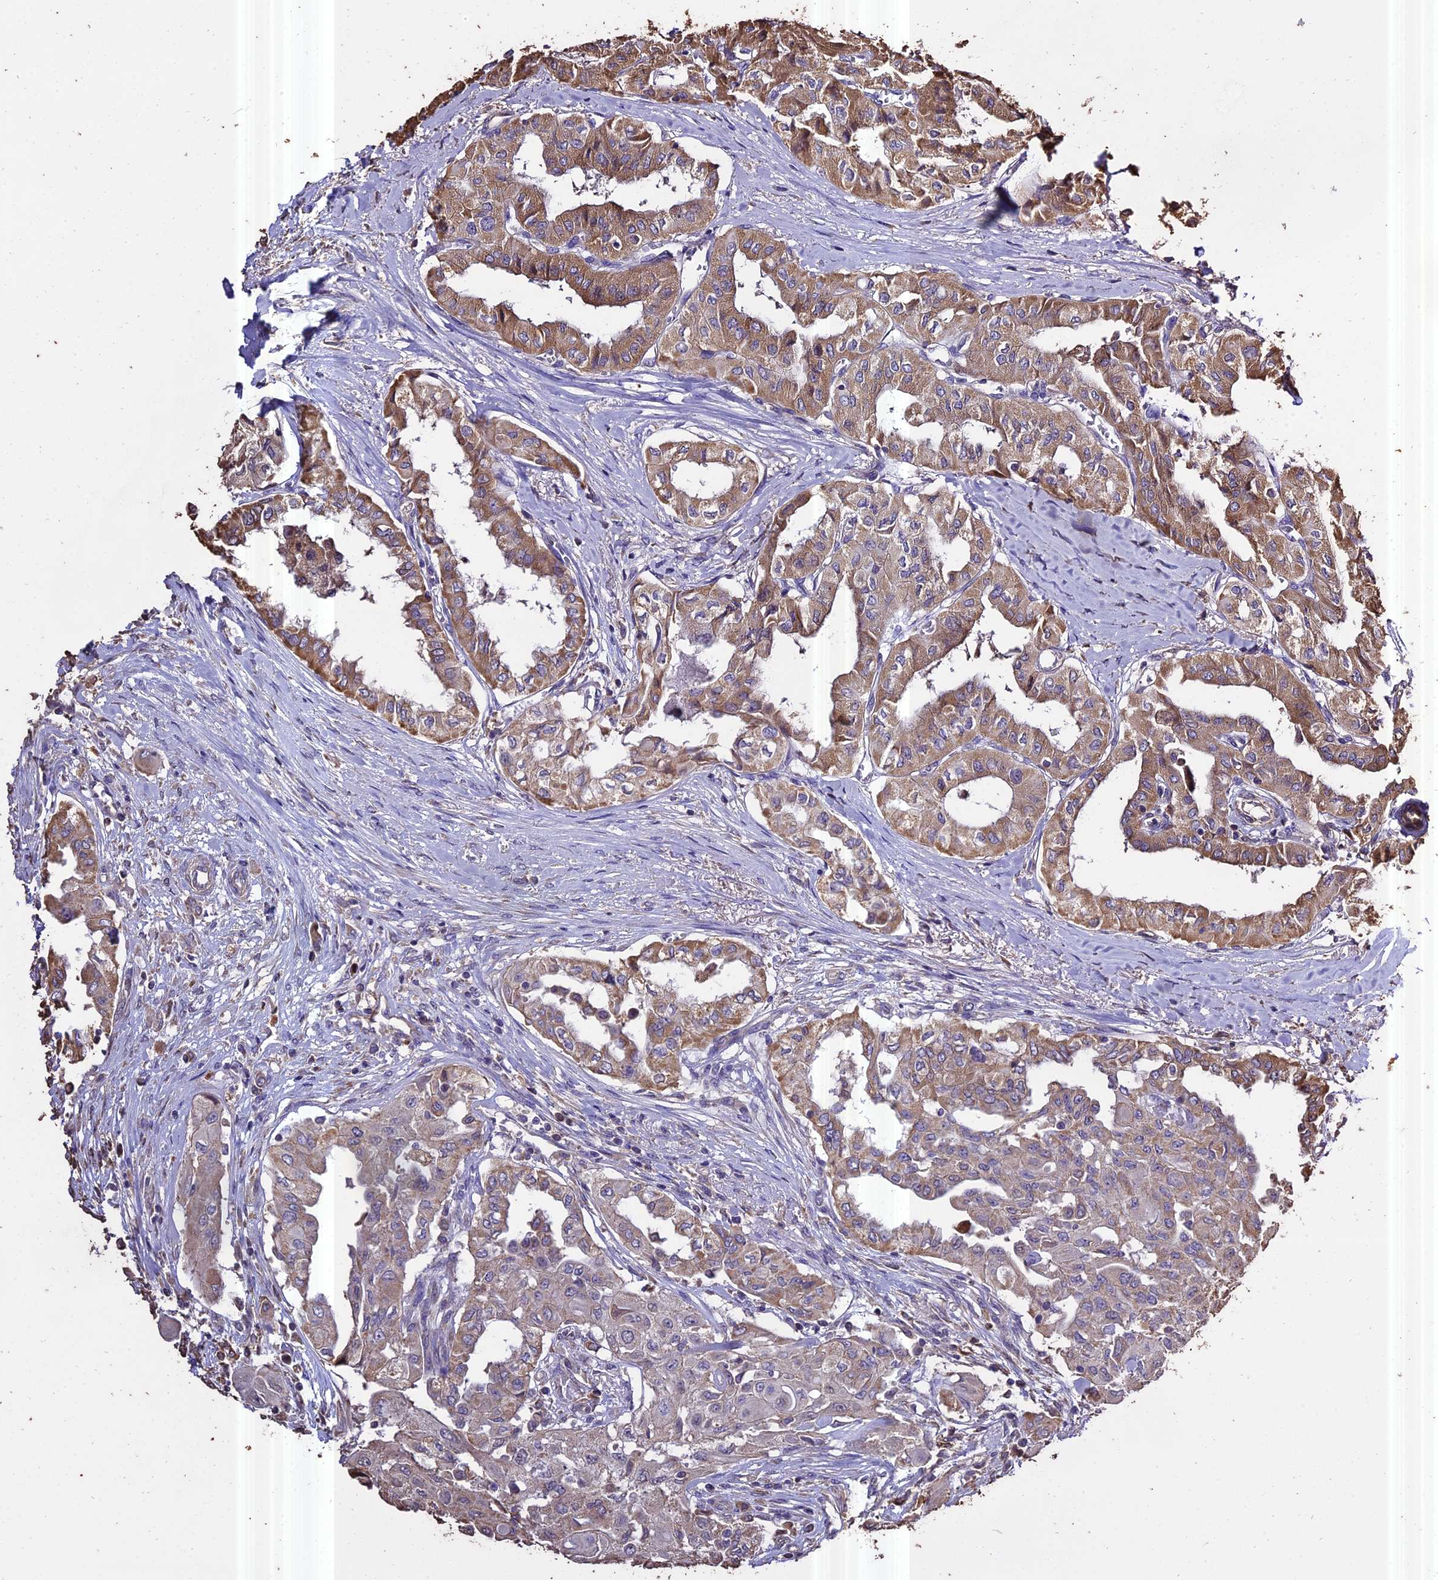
{"staining": {"intensity": "moderate", "quantity": "25%-75%", "location": "cytoplasmic/membranous"}, "tissue": "thyroid cancer", "cell_type": "Tumor cells", "image_type": "cancer", "snomed": [{"axis": "morphology", "description": "Papillary adenocarcinoma, NOS"}, {"axis": "topography", "description": "Thyroid gland"}], "caption": "DAB immunohistochemical staining of thyroid cancer (papillary adenocarcinoma) reveals moderate cytoplasmic/membranous protein staining in approximately 25%-75% of tumor cells.", "gene": "PGPEP1L", "patient": {"sex": "female", "age": 59}}